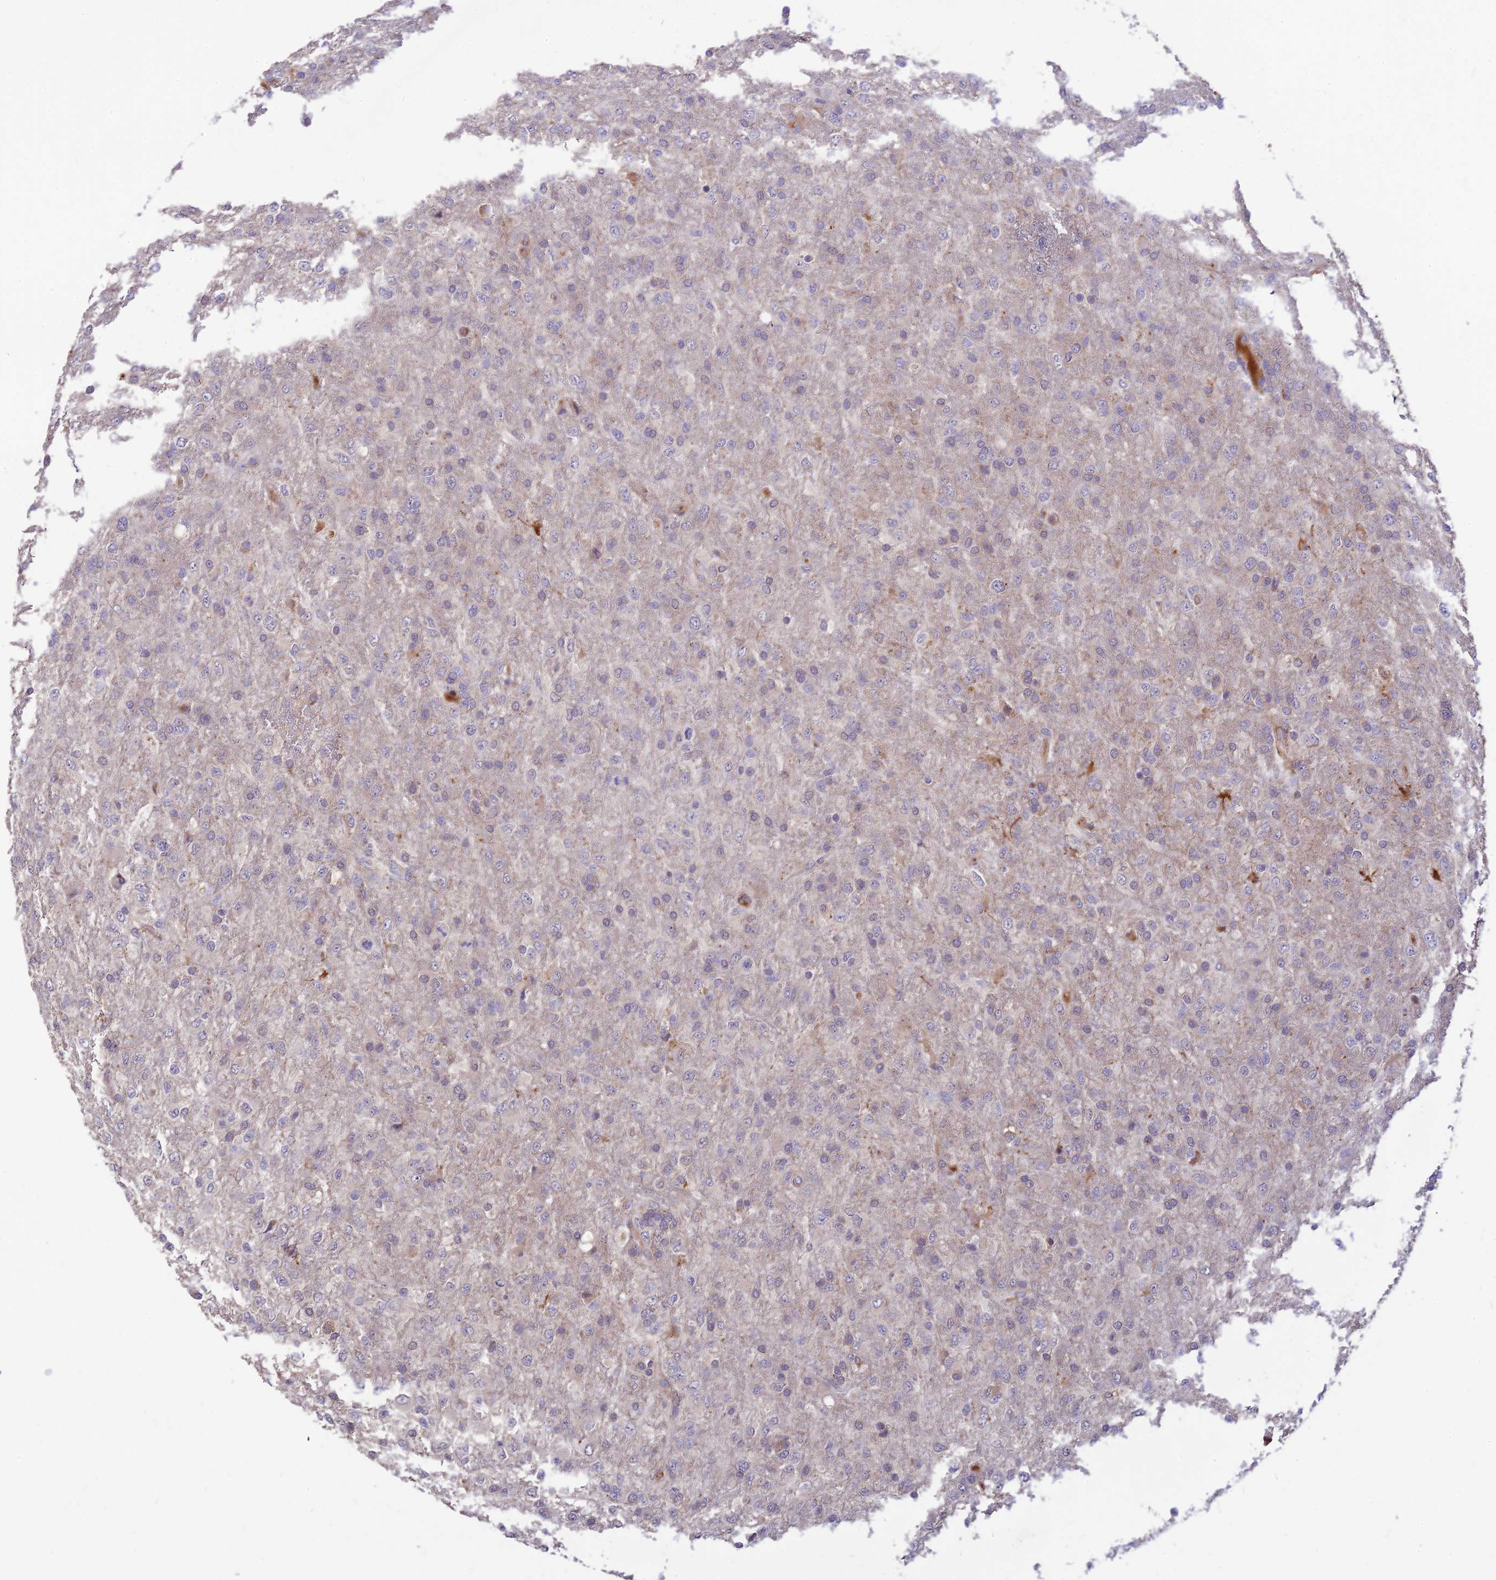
{"staining": {"intensity": "negative", "quantity": "none", "location": "none"}, "tissue": "glioma", "cell_type": "Tumor cells", "image_type": "cancer", "snomed": [{"axis": "morphology", "description": "Glioma, malignant, High grade"}, {"axis": "topography", "description": "Brain"}], "caption": "This histopathology image is of glioma stained with immunohistochemistry to label a protein in brown with the nuclei are counter-stained blue. There is no expression in tumor cells.", "gene": "ASPDH", "patient": {"sex": "female", "age": 74}}